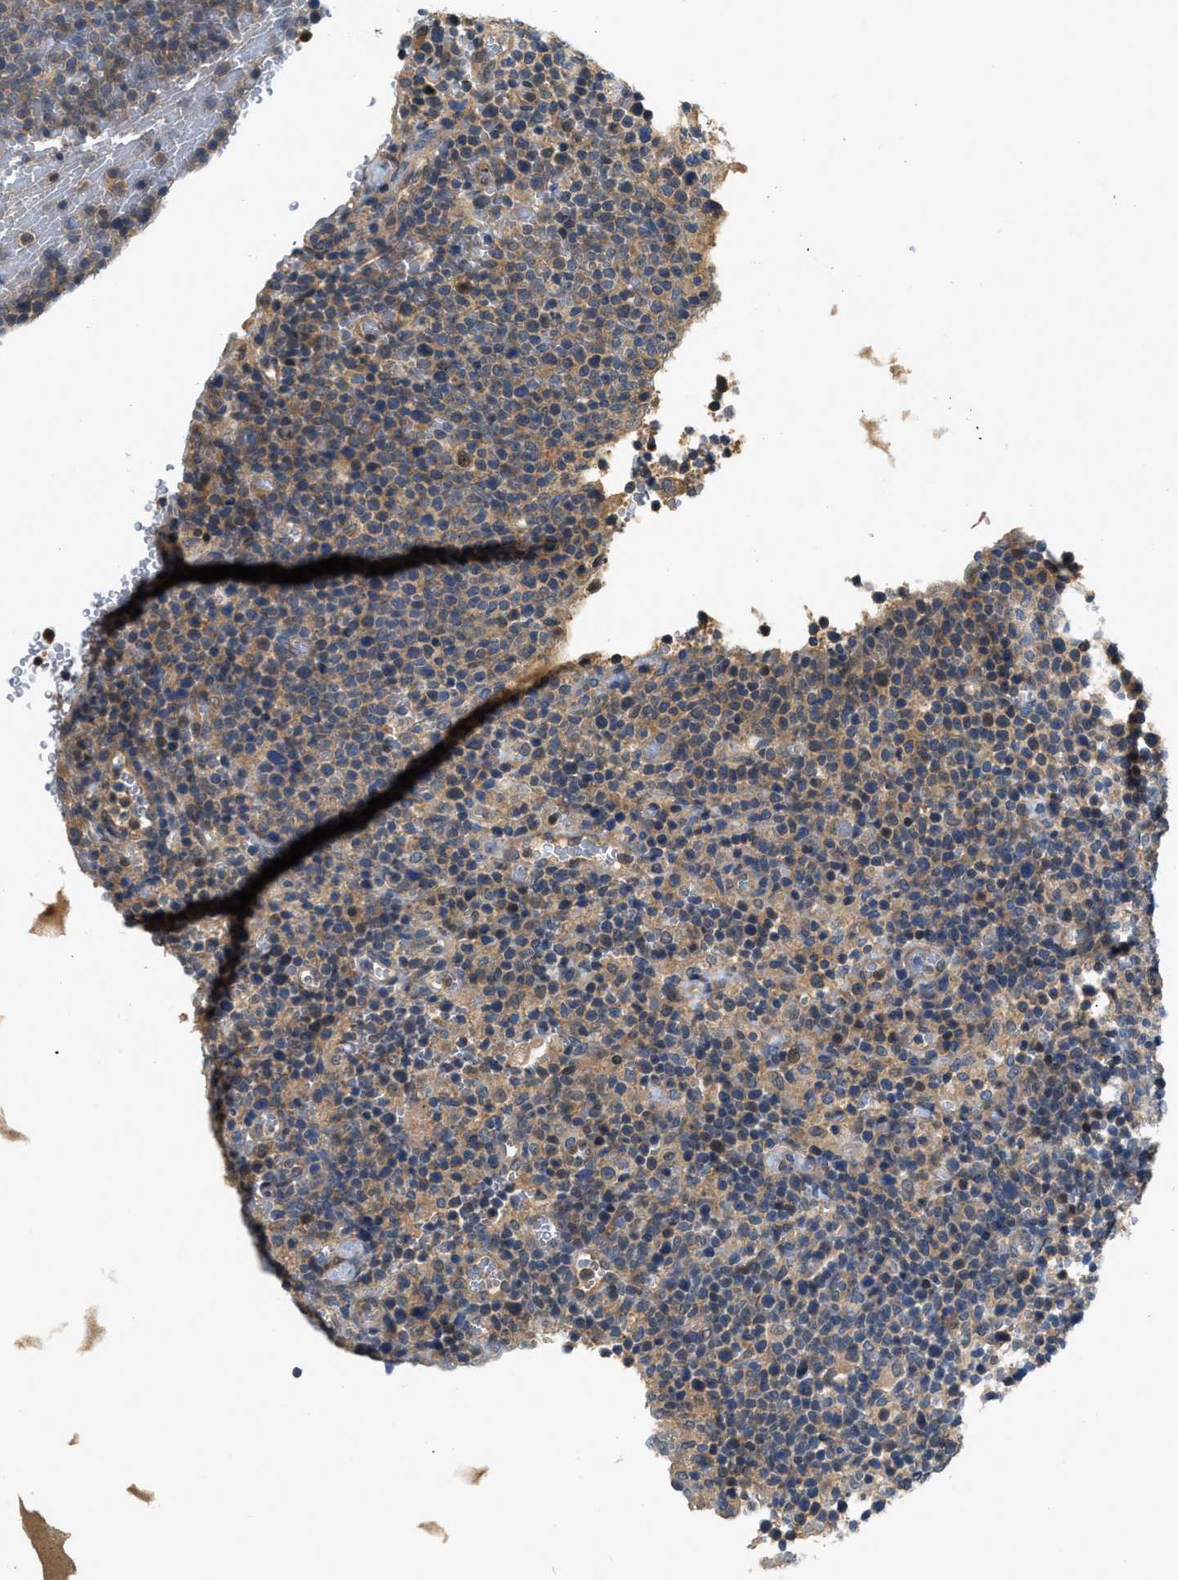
{"staining": {"intensity": "weak", "quantity": "25%-75%", "location": "cytoplasmic/membranous"}, "tissue": "lymphoma", "cell_type": "Tumor cells", "image_type": "cancer", "snomed": [{"axis": "morphology", "description": "Malignant lymphoma, non-Hodgkin's type, High grade"}, {"axis": "topography", "description": "Lymph node"}], "caption": "Protein expression analysis of malignant lymphoma, non-Hodgkin's type (high-grade) exhibits weak cytoplasmic/membranous positivity in about 25%-75% of tumor cells.", "gene": "GPR31", "patient": {"sex": "male", "age": 61}}